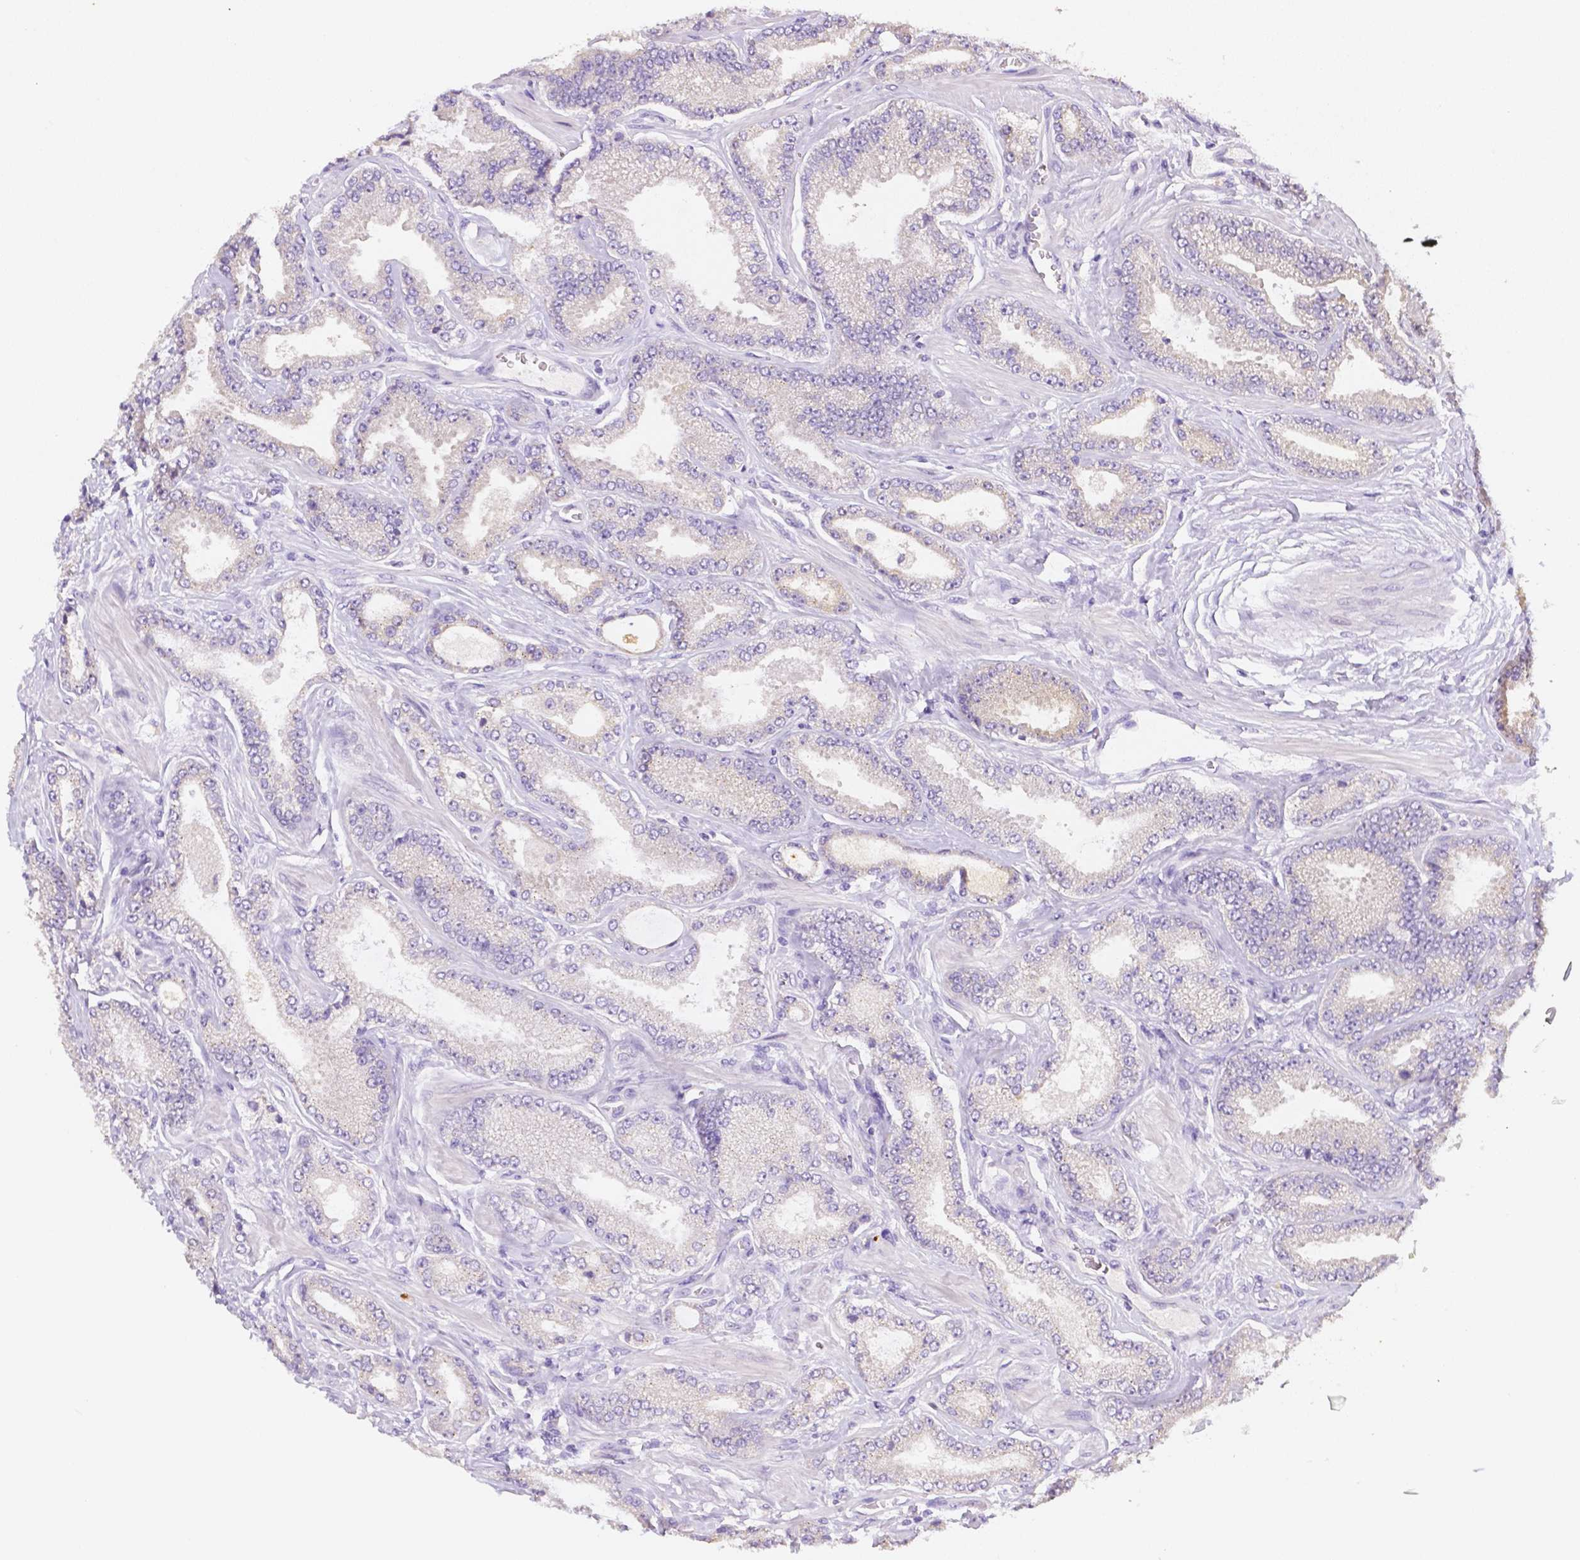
{"staining": {"intensity": "negative", "quantity": "none", "location": "none"}, "tissue": "prostate cancer", "cell_type": "Tumor cells", "image_type": "cancer", "snomed": [{"axis": "morphology", "description": "Adenocarcinoma, Low grade"}, {"axis": "topography", "description": "Prostate"}], "caption": "Tumor cells show no significant positivity in prostate cancer (adenocarcinoma (low-grade)).", "gene": "C10orf67", "patient": {"sex": "male", "age": 55}}